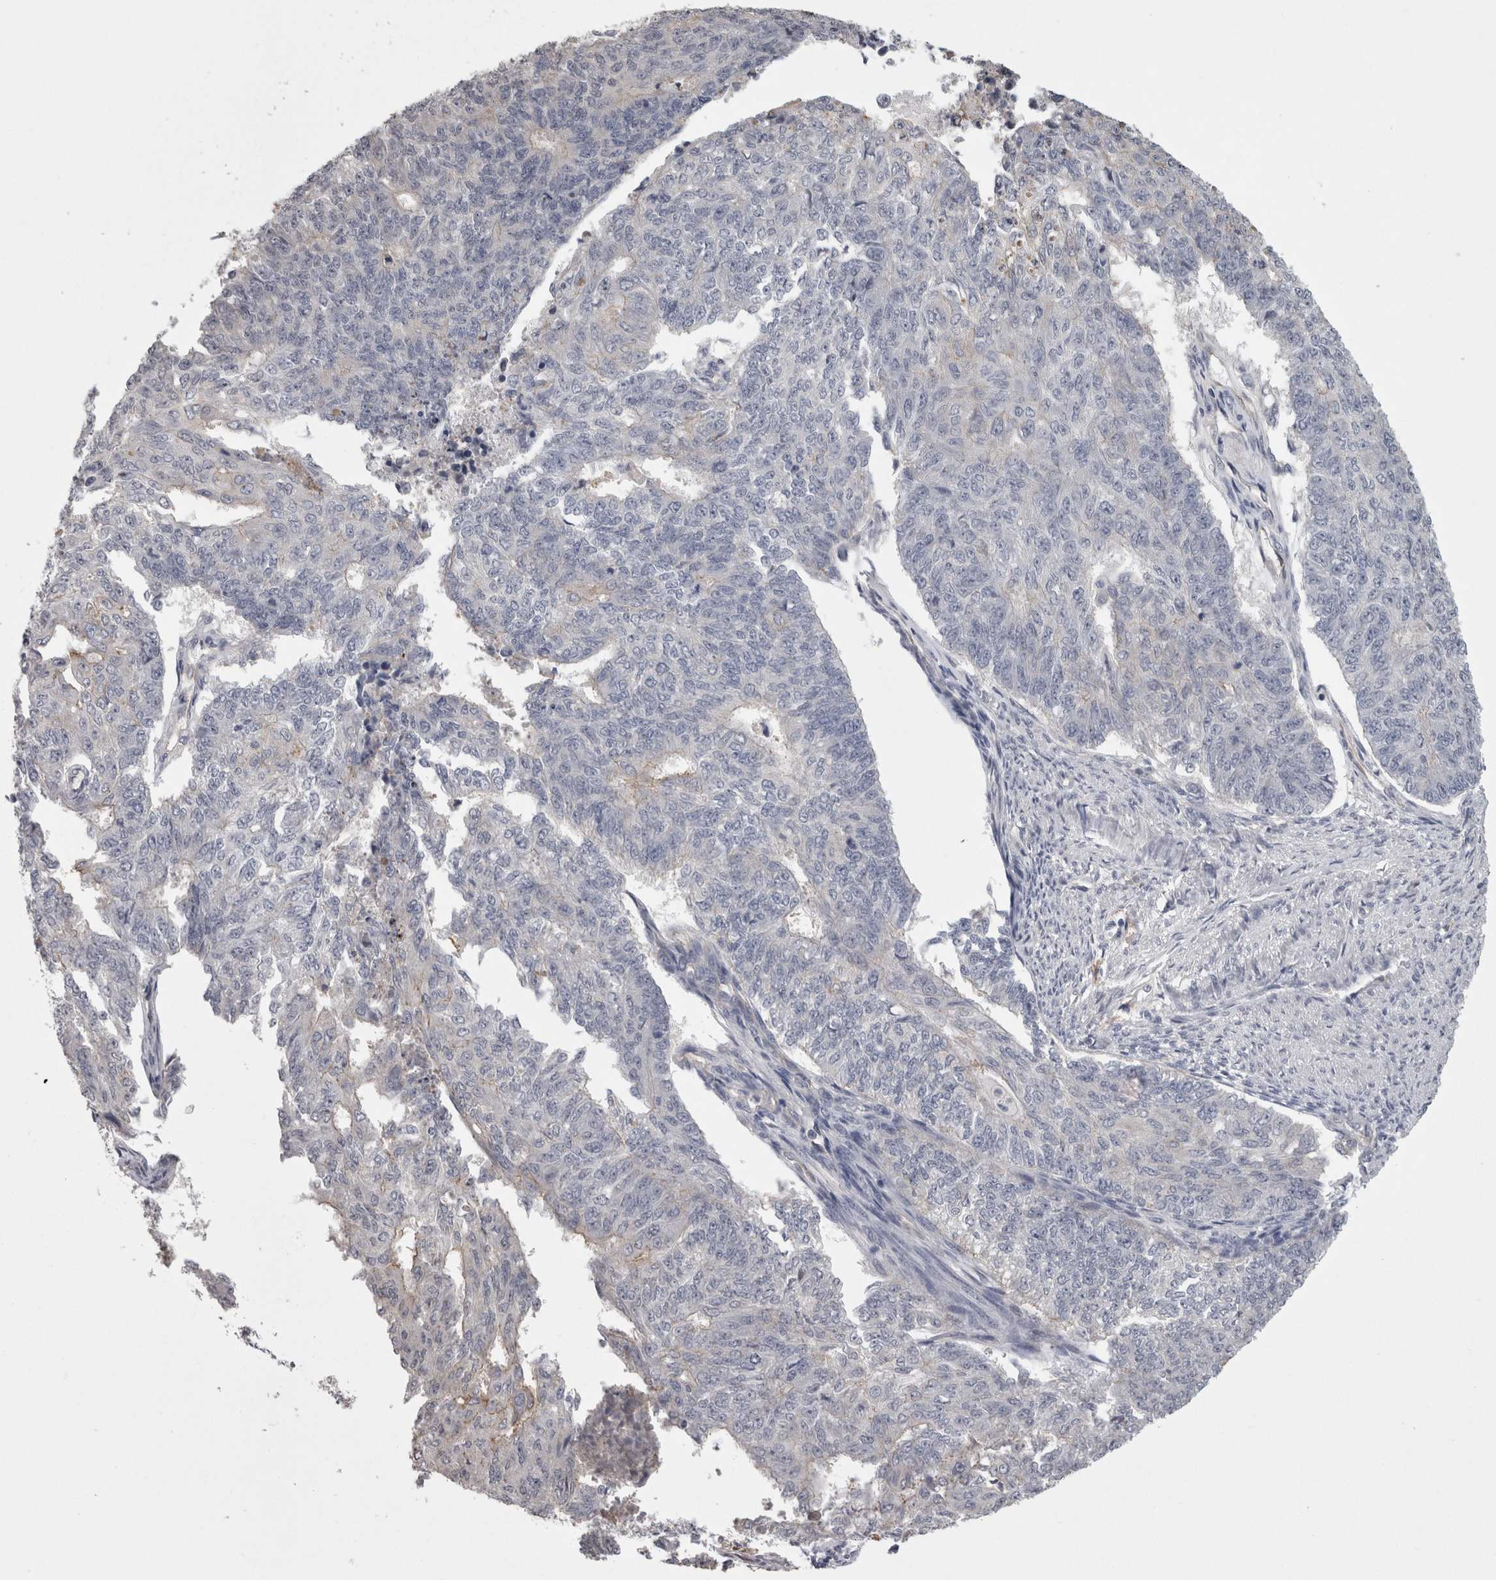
{"staining": {"intensity": "negative", "quantity": "none", "location": "none"}, "tissue": "endometrial cancer", "cell_type": "Tumor cells", "image_type": "cancer", "snomed": [{"axis": "morphology", "description": "Adenocarcinoma, NOS"}, {"axis": "topography", "description": "Endometrium"}], "caption": "Tumor cells are negative for protein expression in human adenocarcinoma (endometrial).", "gene": "PON3", "patient": {"sex": "female", "age": 32}}